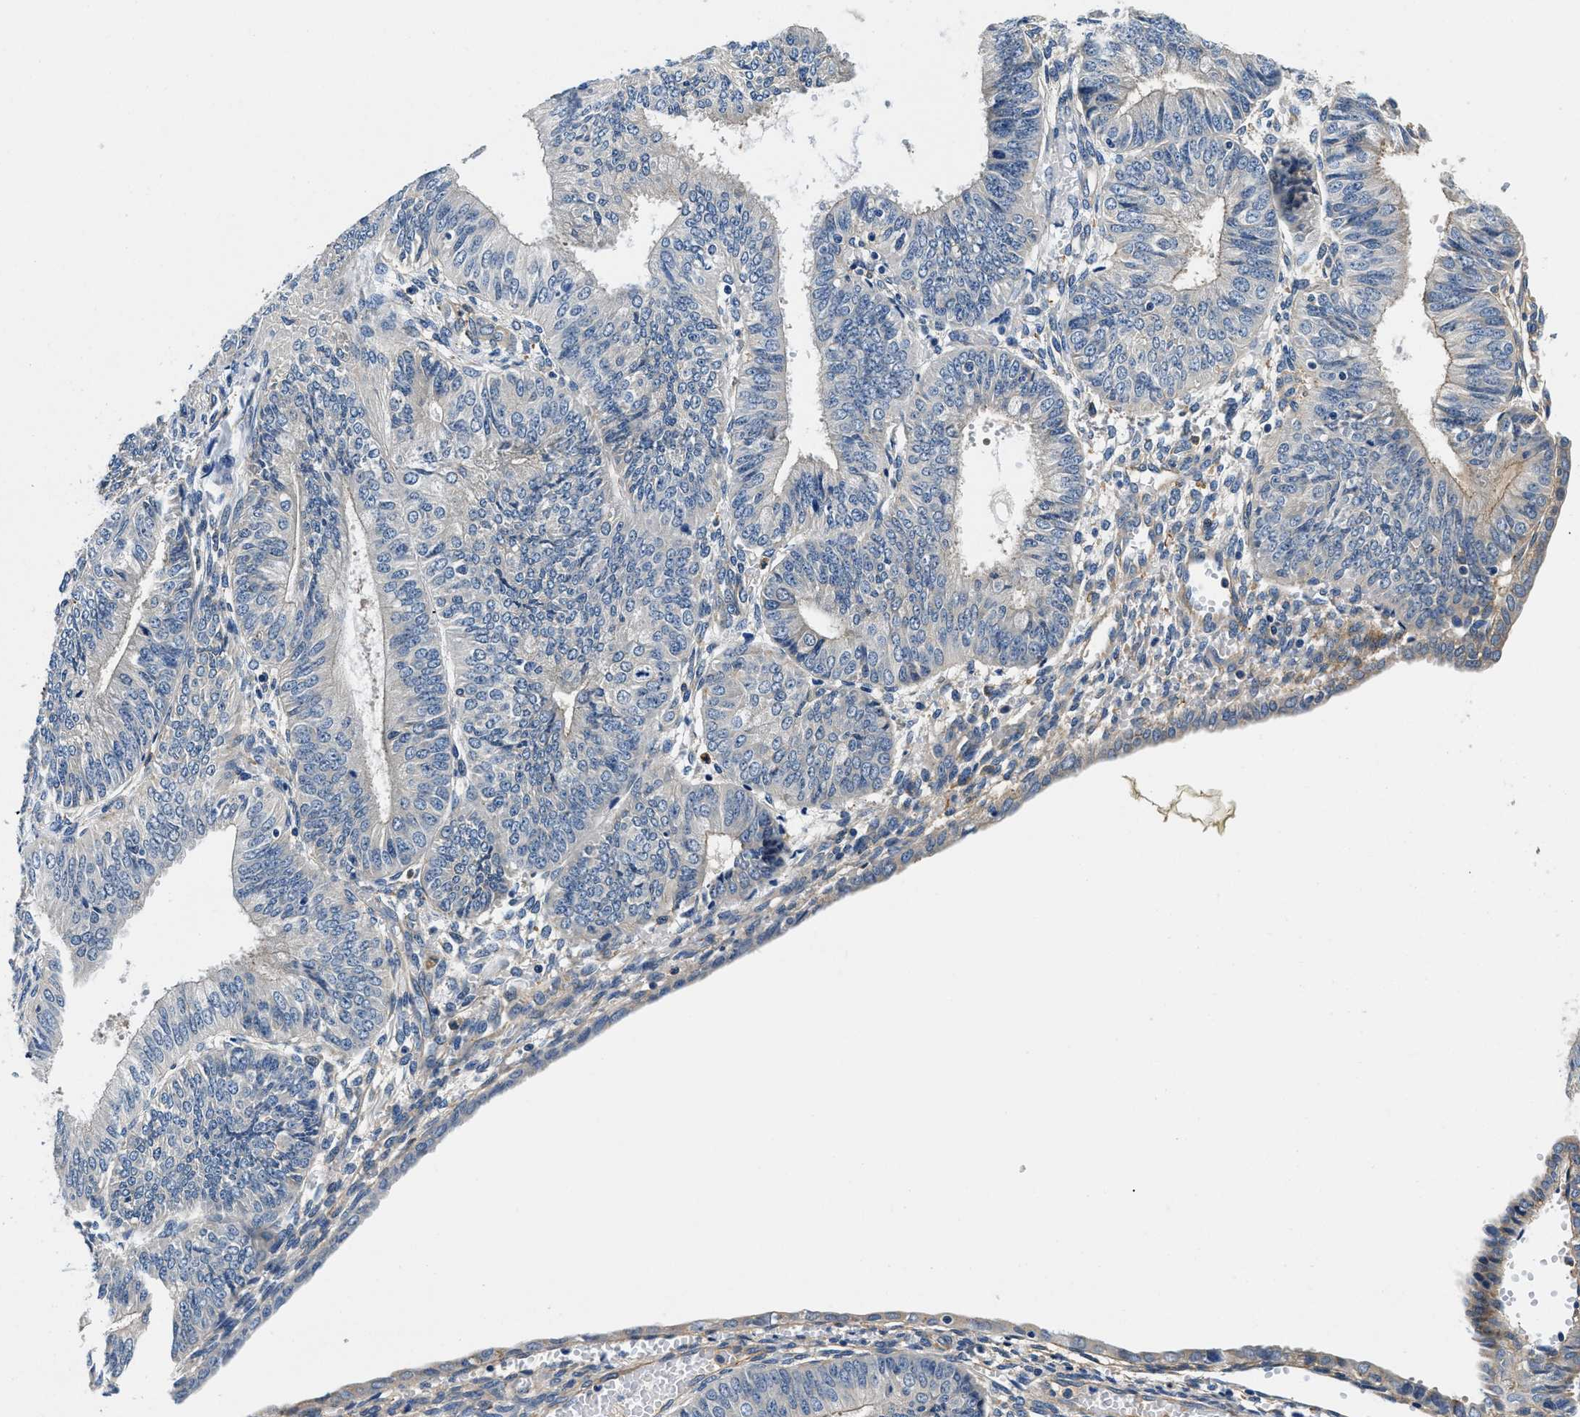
{"staining": {"intensity": "weak", "quantity": "<25%", "location": "cytoplasmic/membranous"}, "tissue": "endometrial cancer", "cell_type": "Tumor cells", "image_type": "cancer", "snomed": [{"axis": "morphology", "description": "Adenocarcinoma, NOS"}, {"axis": "topography", "description": "Endometrium"}], "caption": "This is an IHC micrograph of endometrial cancer. There is no positivity in tumor cells.", "gene": "ZFAND3", "patient": {"sex": "female", "age": 58}}